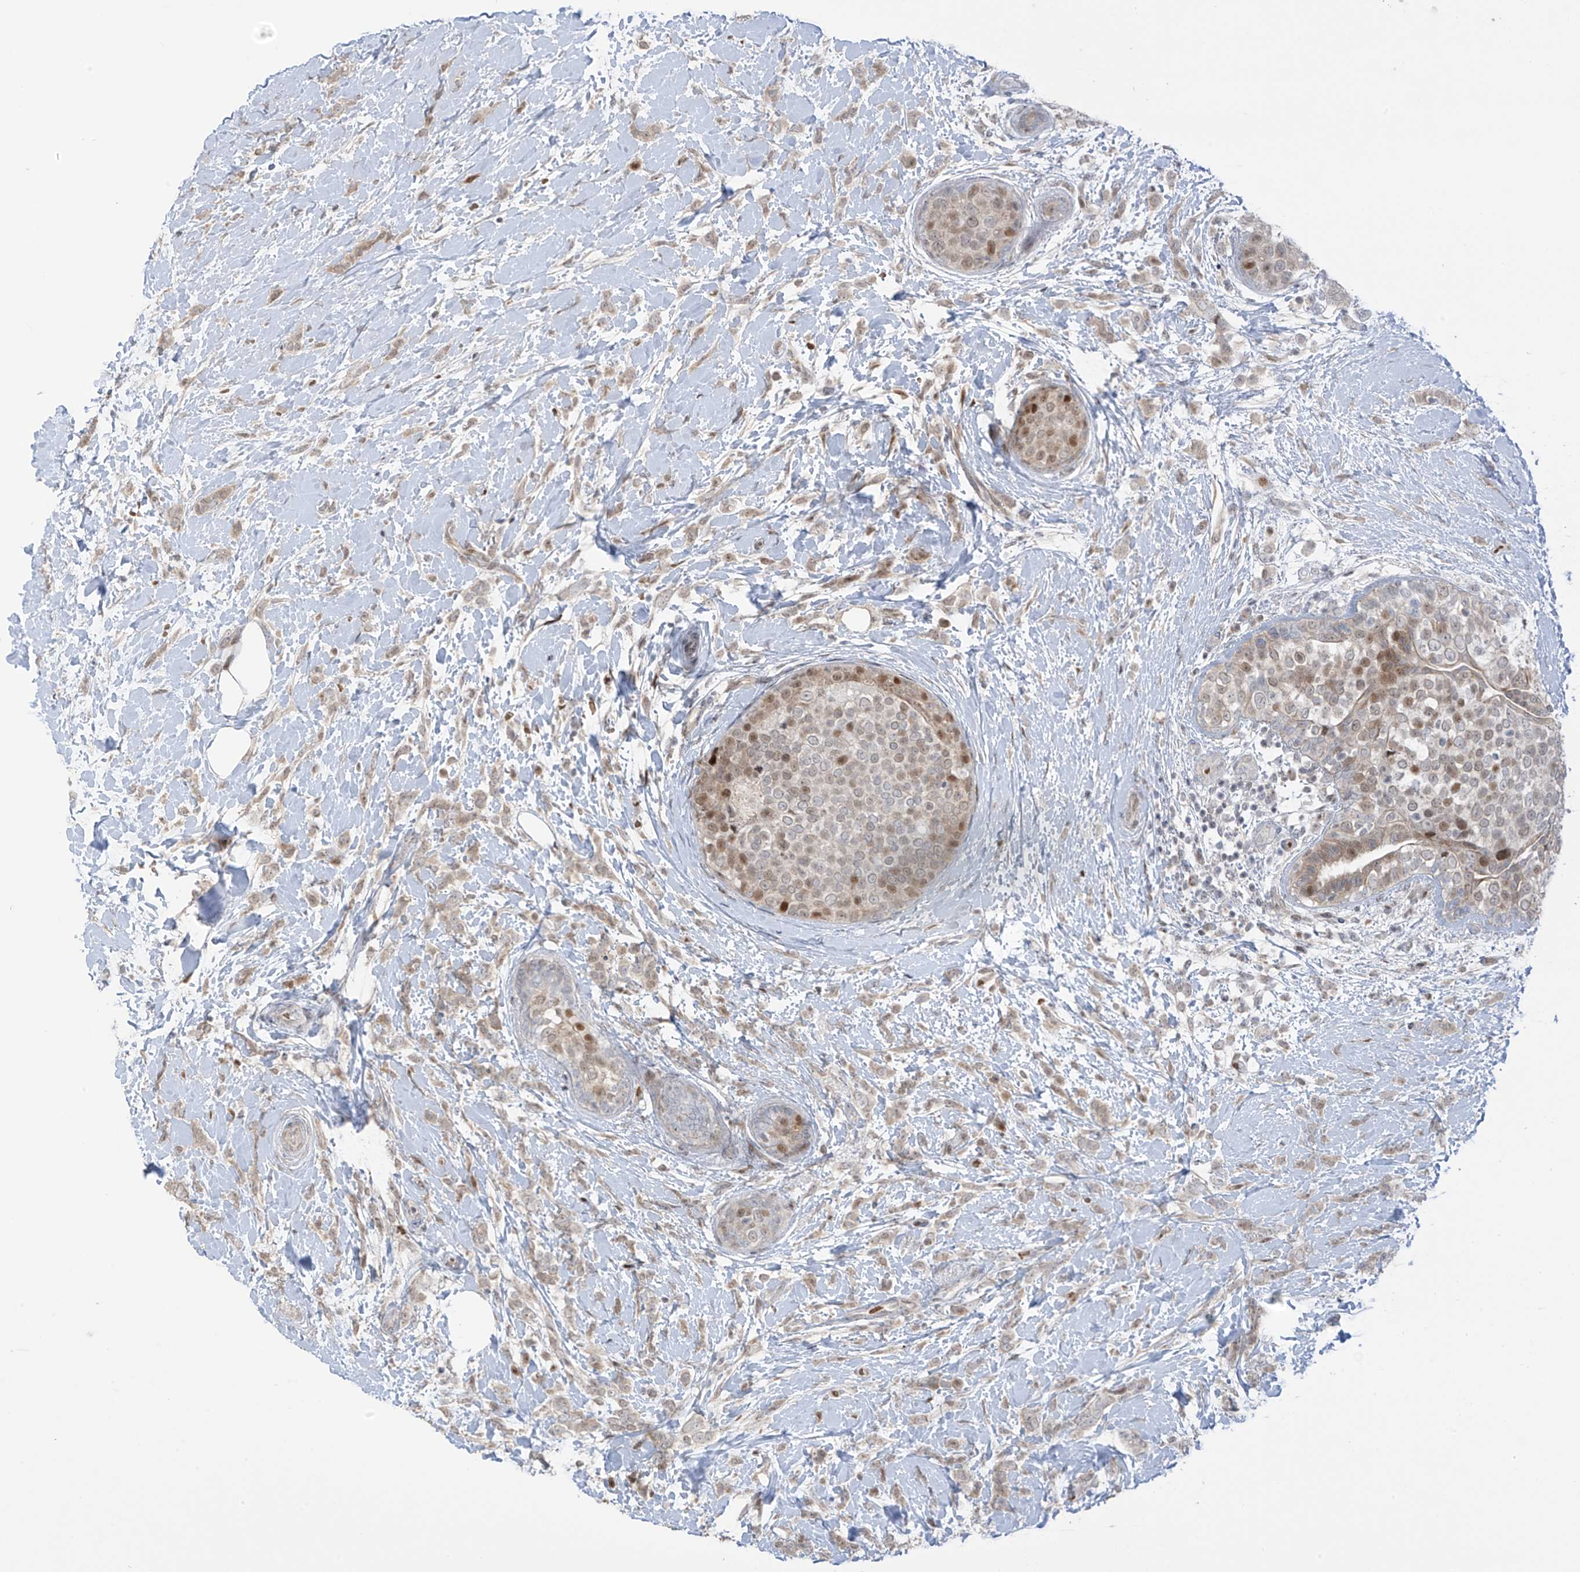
{"staining": {"intensity": "weak", "quantity": "25%-75%", "location": "cytoplasmic/membranous,nuclear"}, "tissue": "breast cancer", "cell_type": "Tumor cells", "image_type": "cancer", "snomed": [{"axis": "morphology", "description": "Lobular carcinoma, in situ"}, {"axis": "morphology", "description": "Lobular carcinoma"}, {"axis": "topography", "description": "Breast"}], "caption": "Human lobular carcinoma in situ (breast) stained with a protein marker demonstrates weak staining in tumor cells.", "gene": "ZCWPW2", "patient": {"sex": "female", "age": 41}}